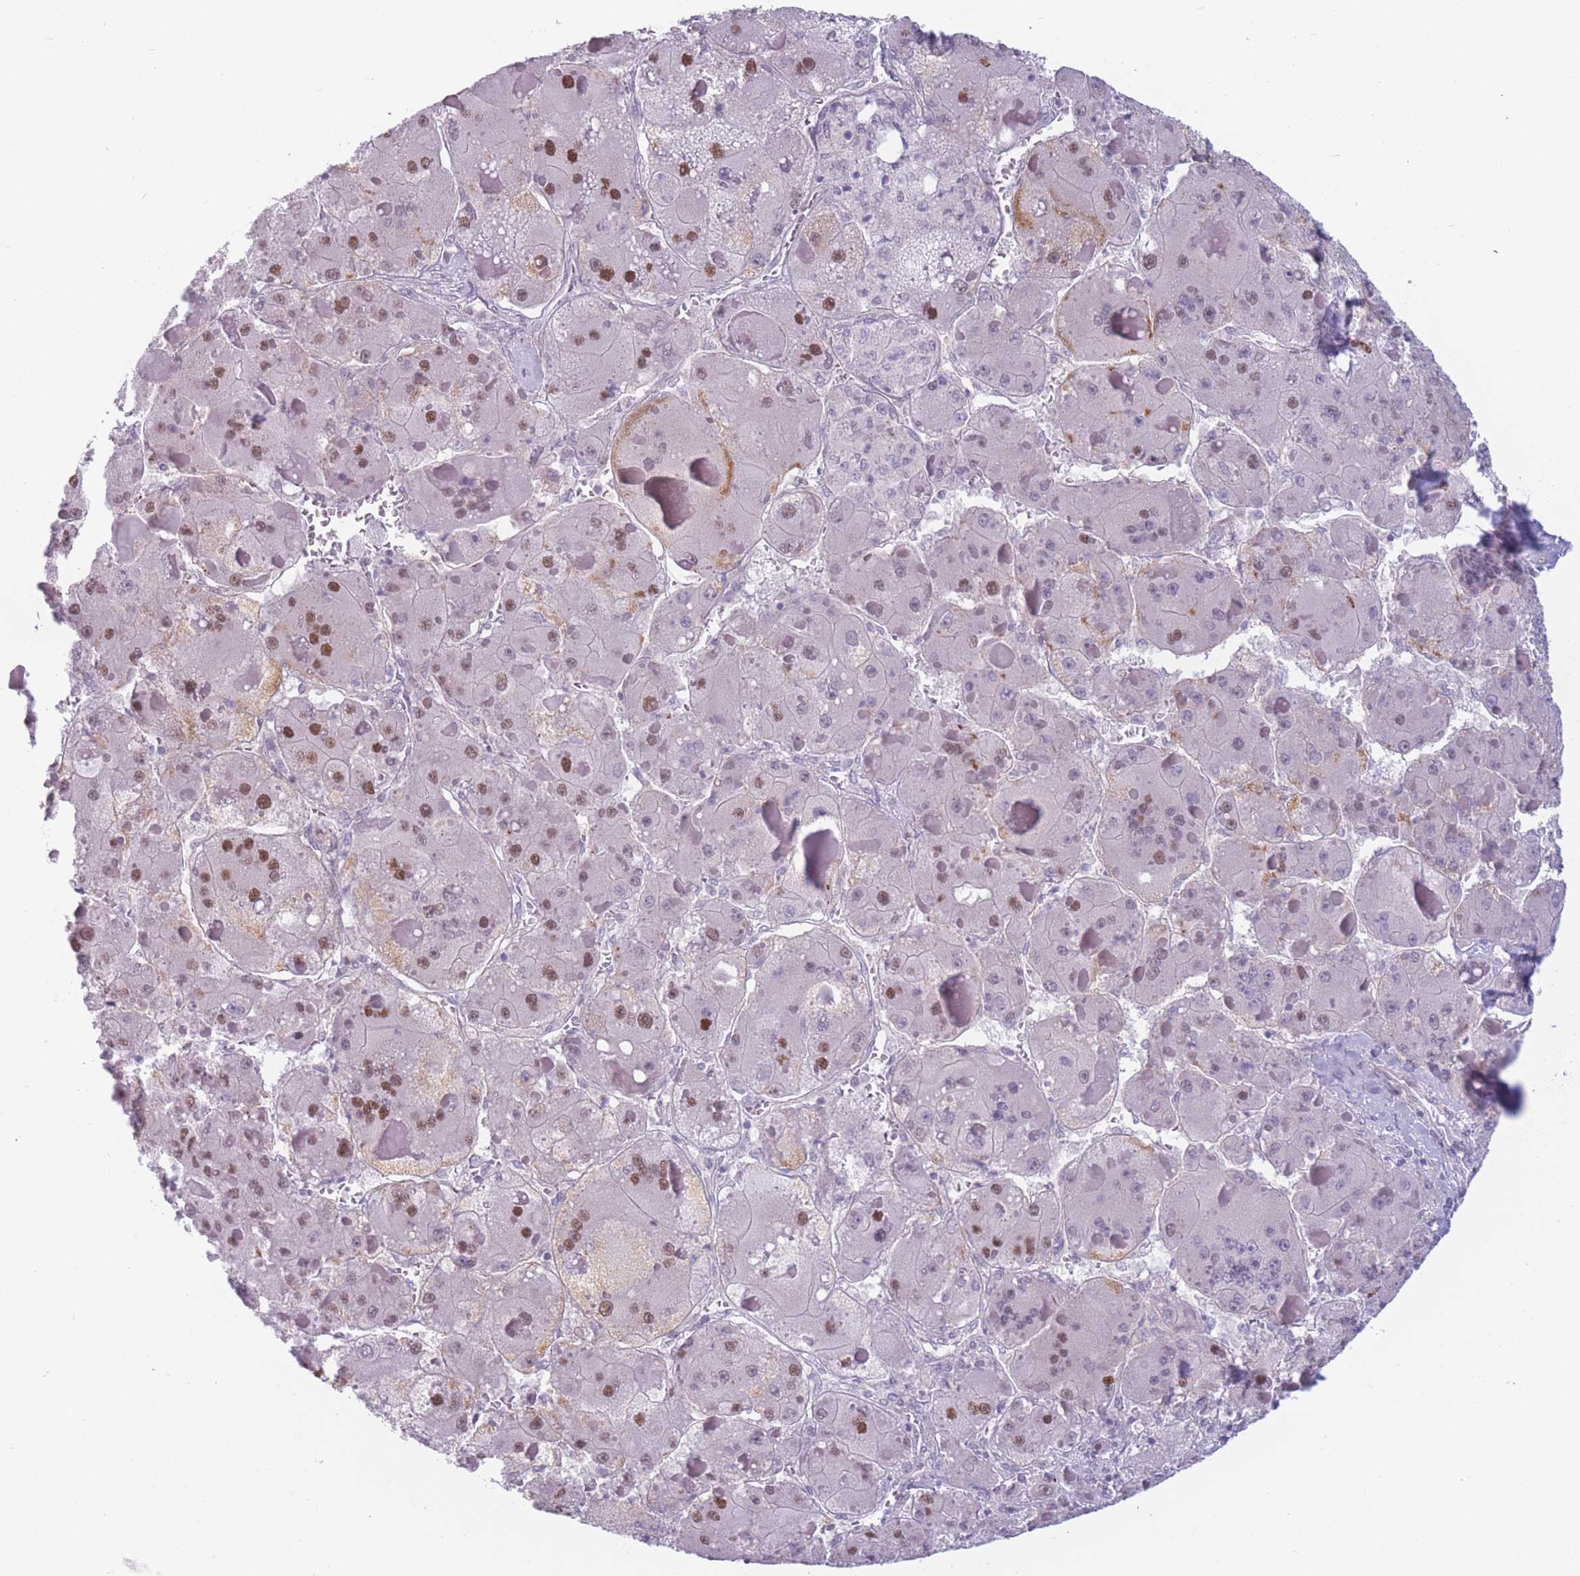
{"staining": {"intensity": "moderate", "quantity": "25%-75%", "location": "nuclear"}, "tissue": "liver cancer", "cell_type": "Tumor cells", "image_type": "cancer", "snomed": [{"axis": "morphology", "description": "Carcinoma, Hepatocellular, NOS"}, {"axis": "topography", "description": "Liver"}], "caption": "Human liver hepatocellular carcinoma stained with a protein marker demonstrates moderate staining in tumor cells.", "gene": "ZNF439", "patient": {"sex": "female", "age": 73}}